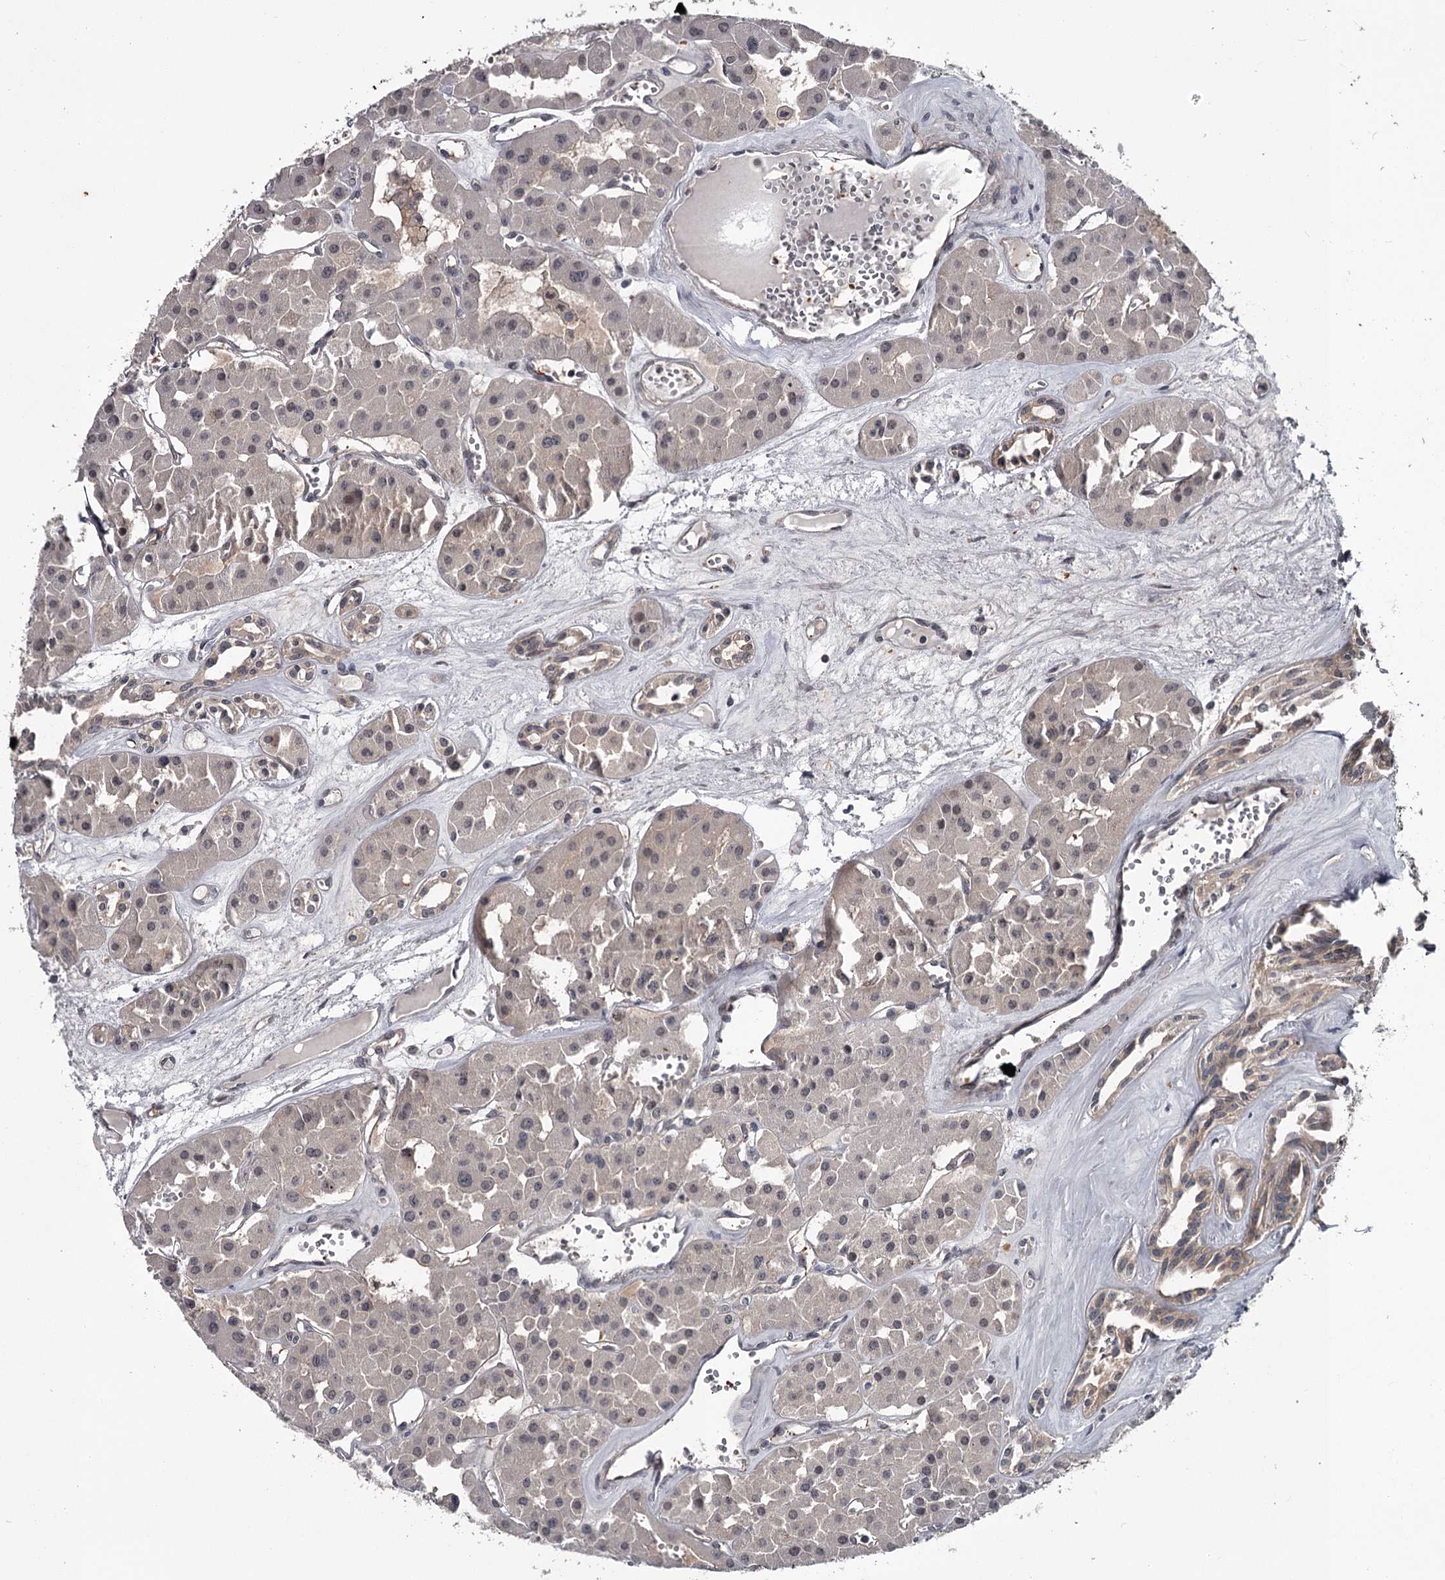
{"staining": {"intensity": "weak", "quantity": "<25%", "location": "cytoplasmic/membranous"}, "tissue": "renal cancer", "cell_type": "Tumor cells", "image_type": "cancer", "snomed": [{"axis": "morphology", "description": "Carcinoma, NOS"}, {"axis": "topography", "description": "Kidney"}], "caption": "Renal carcinoma was stained to show a protein in brown. There is no significant positivity in tumor cells.", "gene": "DAO", "patient": {"sex": "female", "age": 75}}